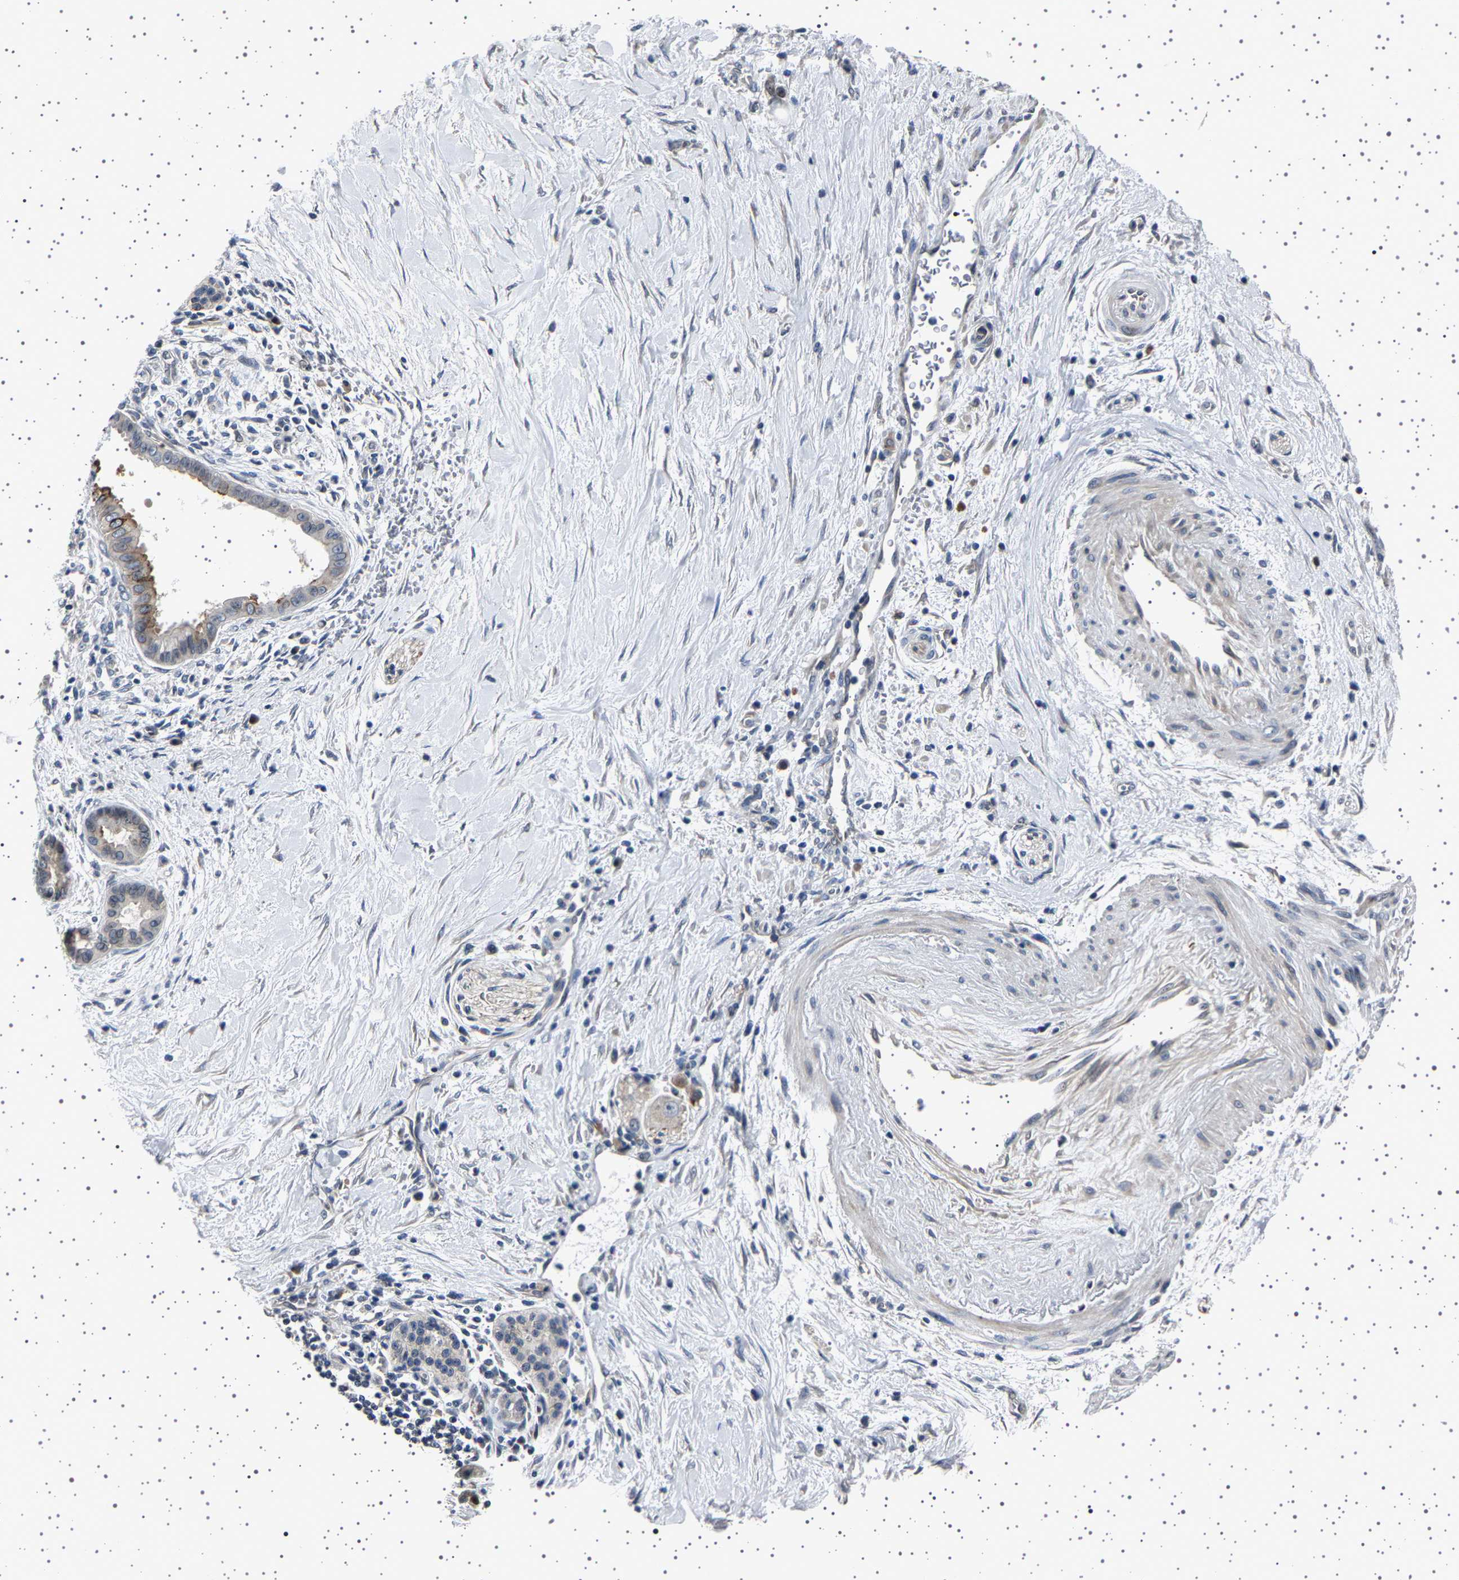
{"staining": {"intensity": "moderate", "quantity": "<25%", "location": "cytoplasmic/membranous"}, "tissue": "pancreatic cancer", "cell_type": "Tumor cells", "image_type": "cancer", "snomed": [{"axis": "morphology", "description": "Adenocarcinoma, NOS"}, {"axis": "topography", "description": "Pancreas"}], "caption": "Immunohistochemistry (IHC) micrograph of pancreatic cancer (adenocarcinoma) stained for a protein (brown), which reveals low levels of moderate cytoplasmic/membranous positivity in approximately <25% of tumor cells.", "gene": "IL10RB", "patient": {"sex": "male", "age": 59}}